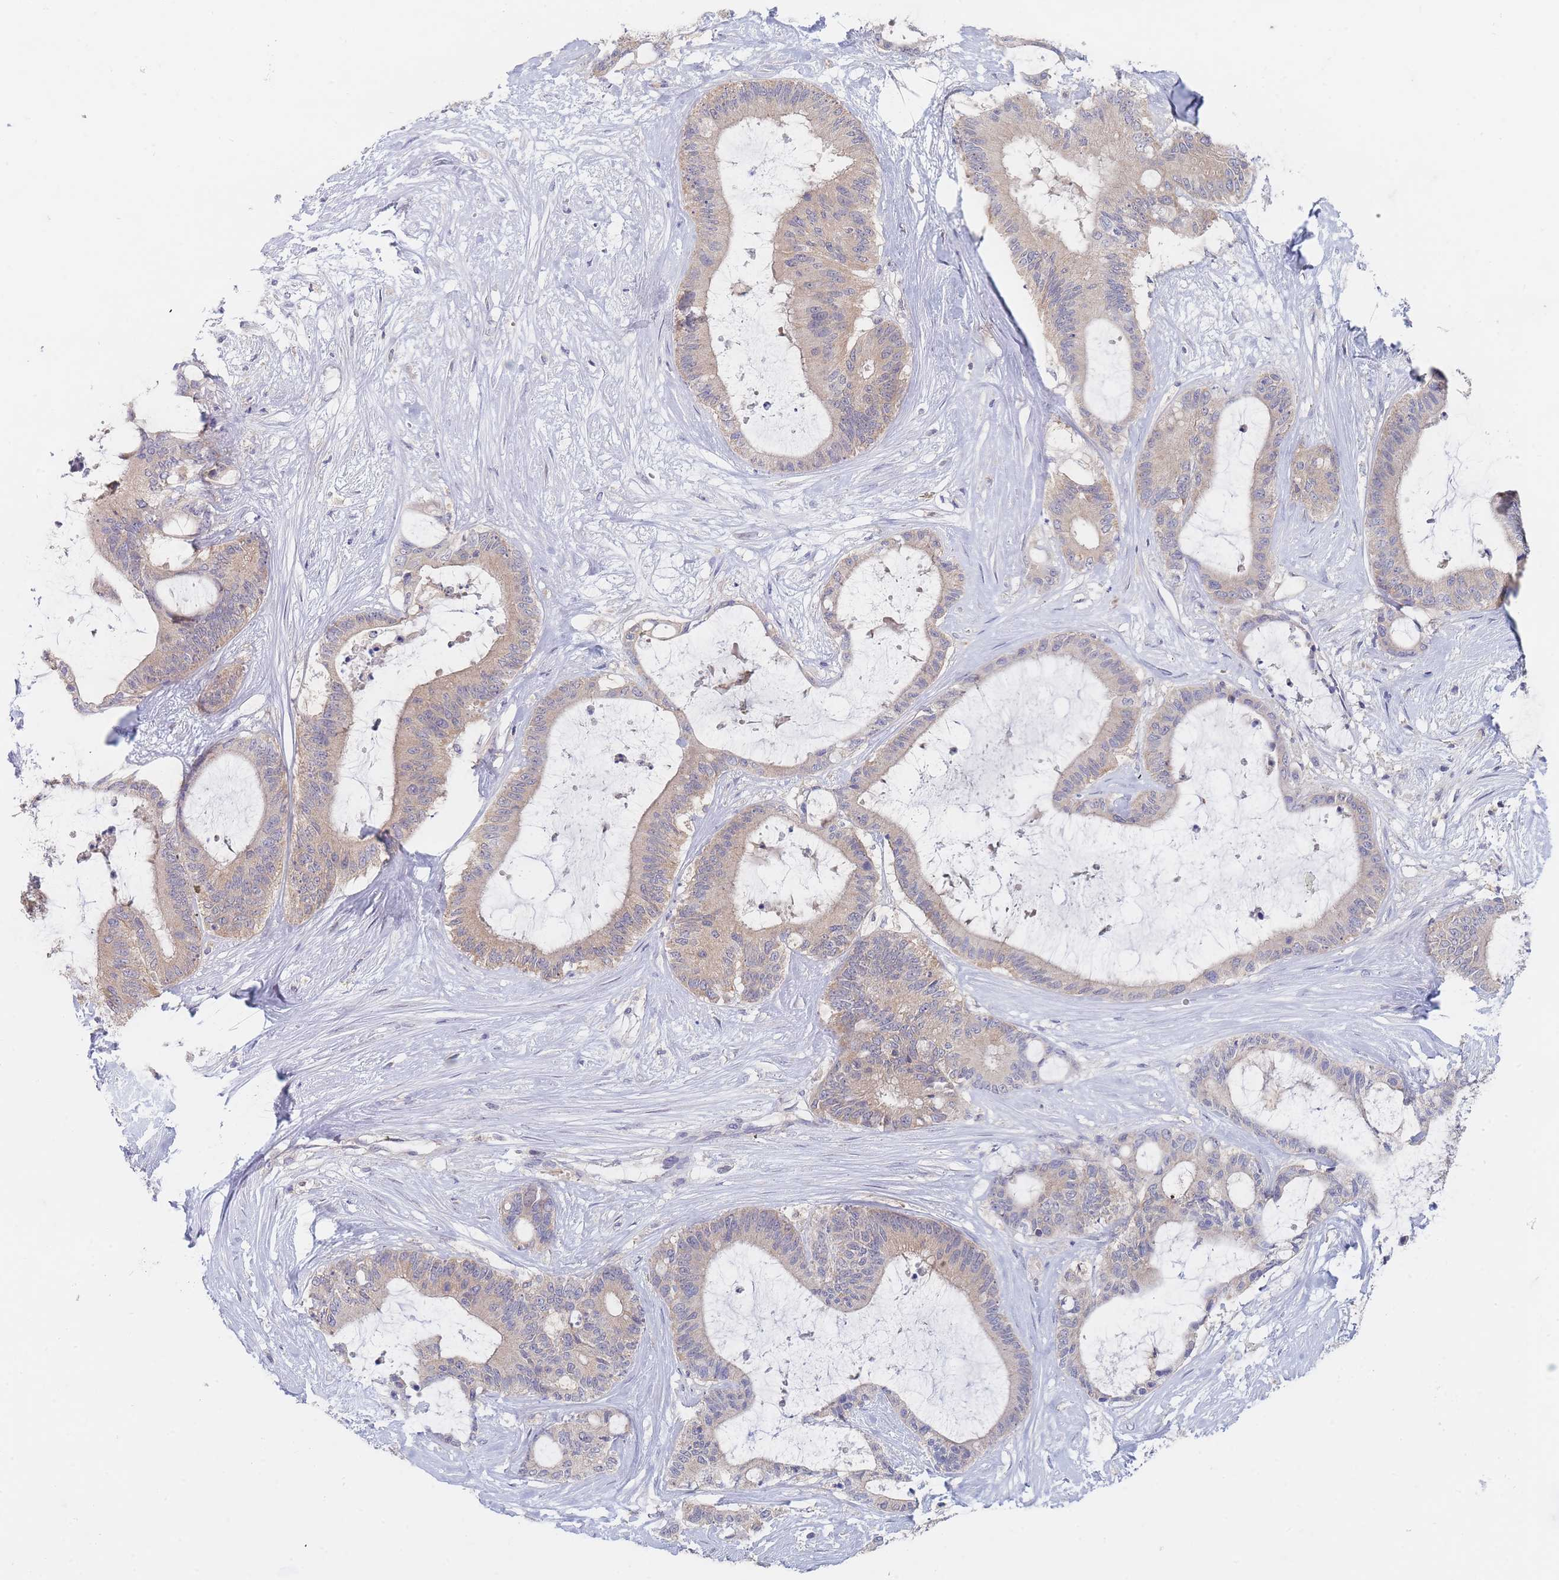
{"staining": {"intensity": "weak", "quantity": ">75%", "location": "cytoplasmic/membranous"}, "tissue": "liver cancer", "cell_type": "Tumor cells", "image_type": "cancer", "snomed": [{"axis": "morphology", "description": "Normal tissue, NOS"}, {"axis": "morphology", "description": "Cholangiocarcinoma"}, {"axis": "topography", "description": "Liver"}, {"axis": "topography", "description": "Peripheral nerve tissue"}], "caption": "A brown stain shows weak cytoplasmic/membranous positivity of a protein in liver cancer tumor cells.", "gene": "PPP6C", "patient": {"sex": "female", "age": 73}}